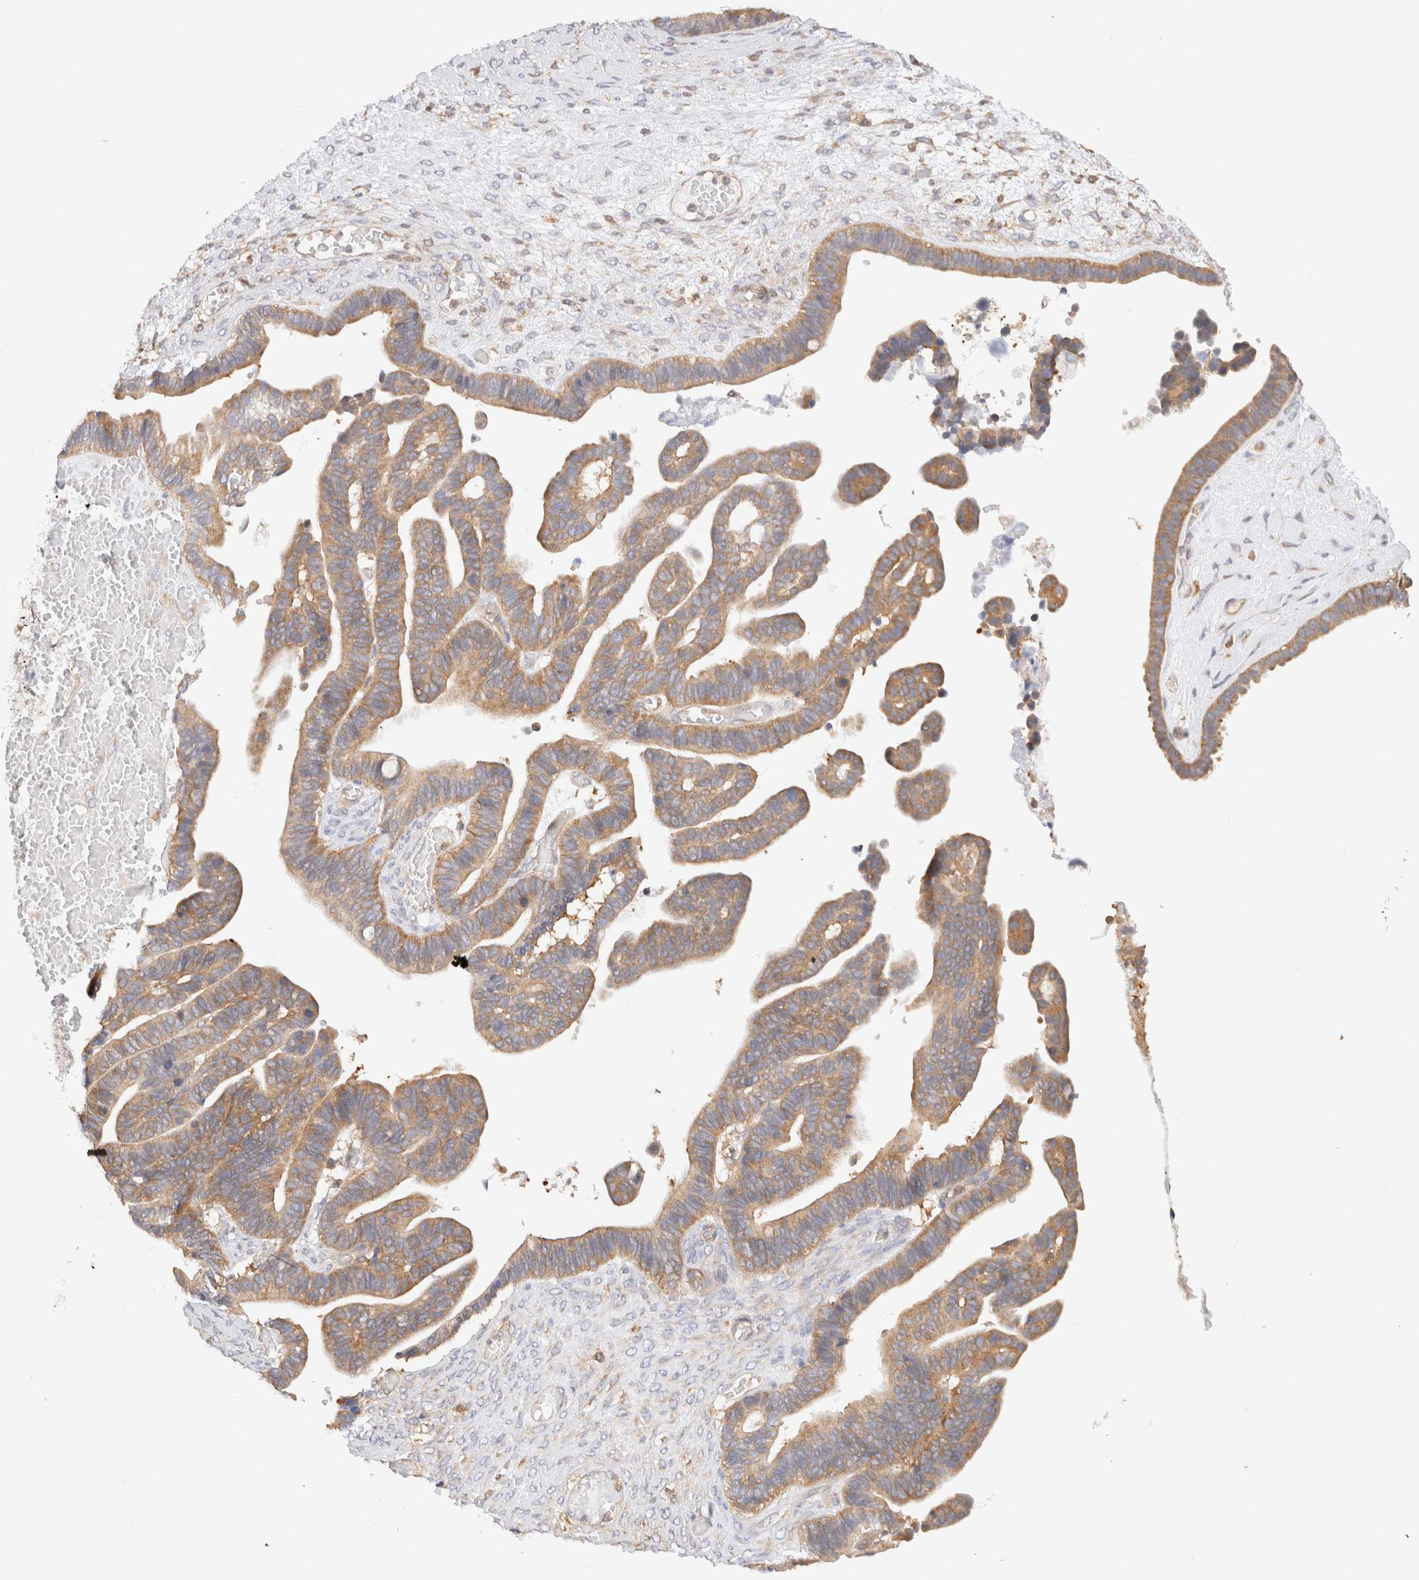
{"staining": {"intensity": "moderate", "quantity": ">75%", "location": "cytoplasmic/membranous"}, "tissue": "ovarian cancer", "cell_type": "Tumor cells", "image_type": "cancer", "snomed": [{"axis": "morphology", "description": "Cystadenocarcinoma, serous, NOS"}, {"axis": "topography", "description": "Ovary"}], "caption": "The photomicrograph exhibits staining of ovarian cancer (serous cystadenocarcinoma), revealing moderate cytoplasmic/membranous protein expression (brown color) within tumor cells.", "gene": "RABEP1", "patient": {"sex": "female", "age": 56}}